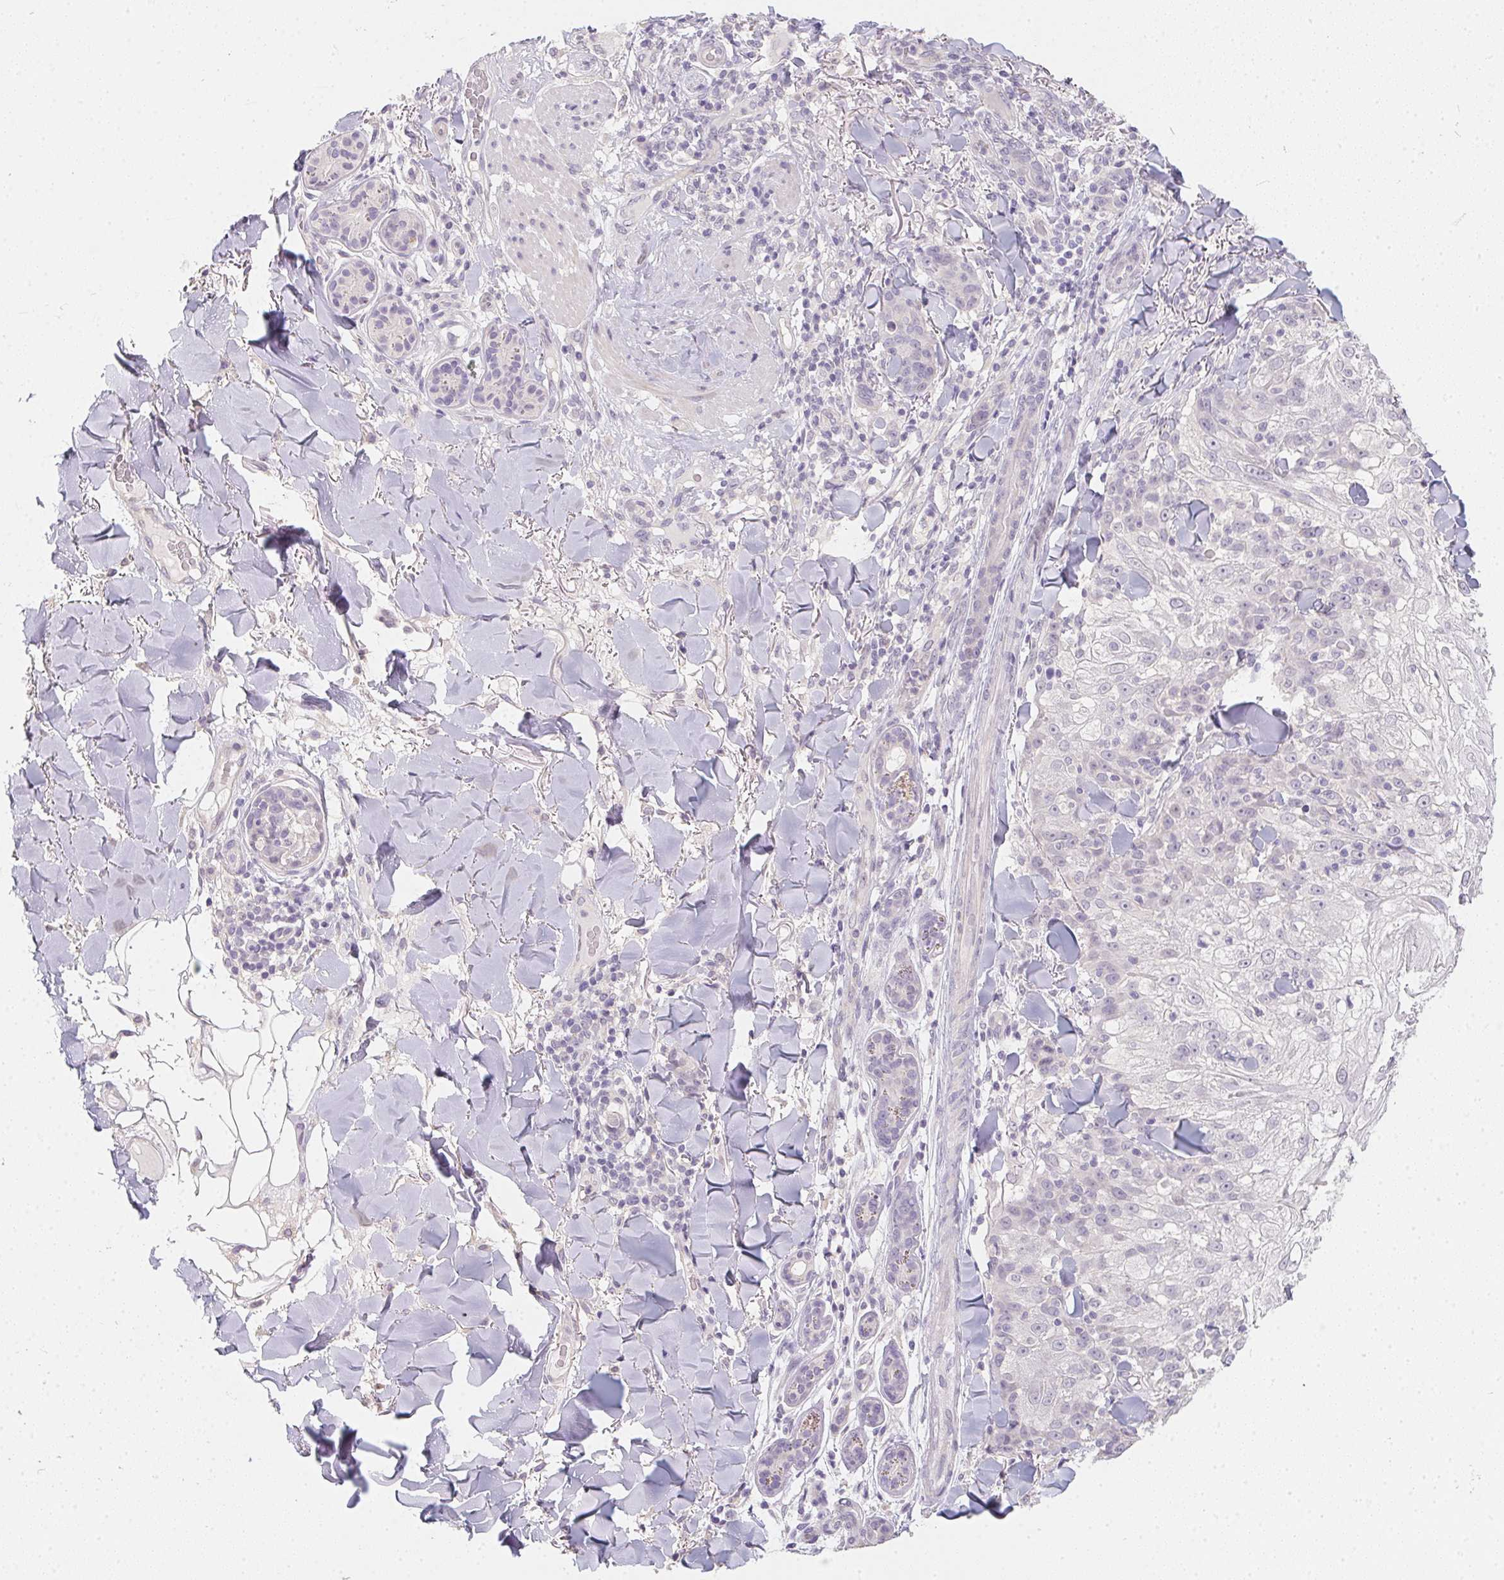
{"staining": {"intensity": "negative", "quantity": "none", "location": "none"}, "tissue": "skin cancer", "cell_type": "Tumor cells", "image_type": "cancer", "snomed": [{"axis": "morphology", "description": "Normal tissue, NOS"}, {"axis": "morphology", "description": "Squamous cell carcinoma, NOS"}, {"axis": "topography", "description": "Skin"}], "caption": "Immunohistochemistry (IHC) histopathology image of neoplastic tissue: squamous cell carcinoma (skin) stained with DAB (3,3'-diaminobenzidine) exhibits no significant protein positivity in tumor cells.", "gene": "ZBBX", "patient": {"sex": "female", "age": 83}}